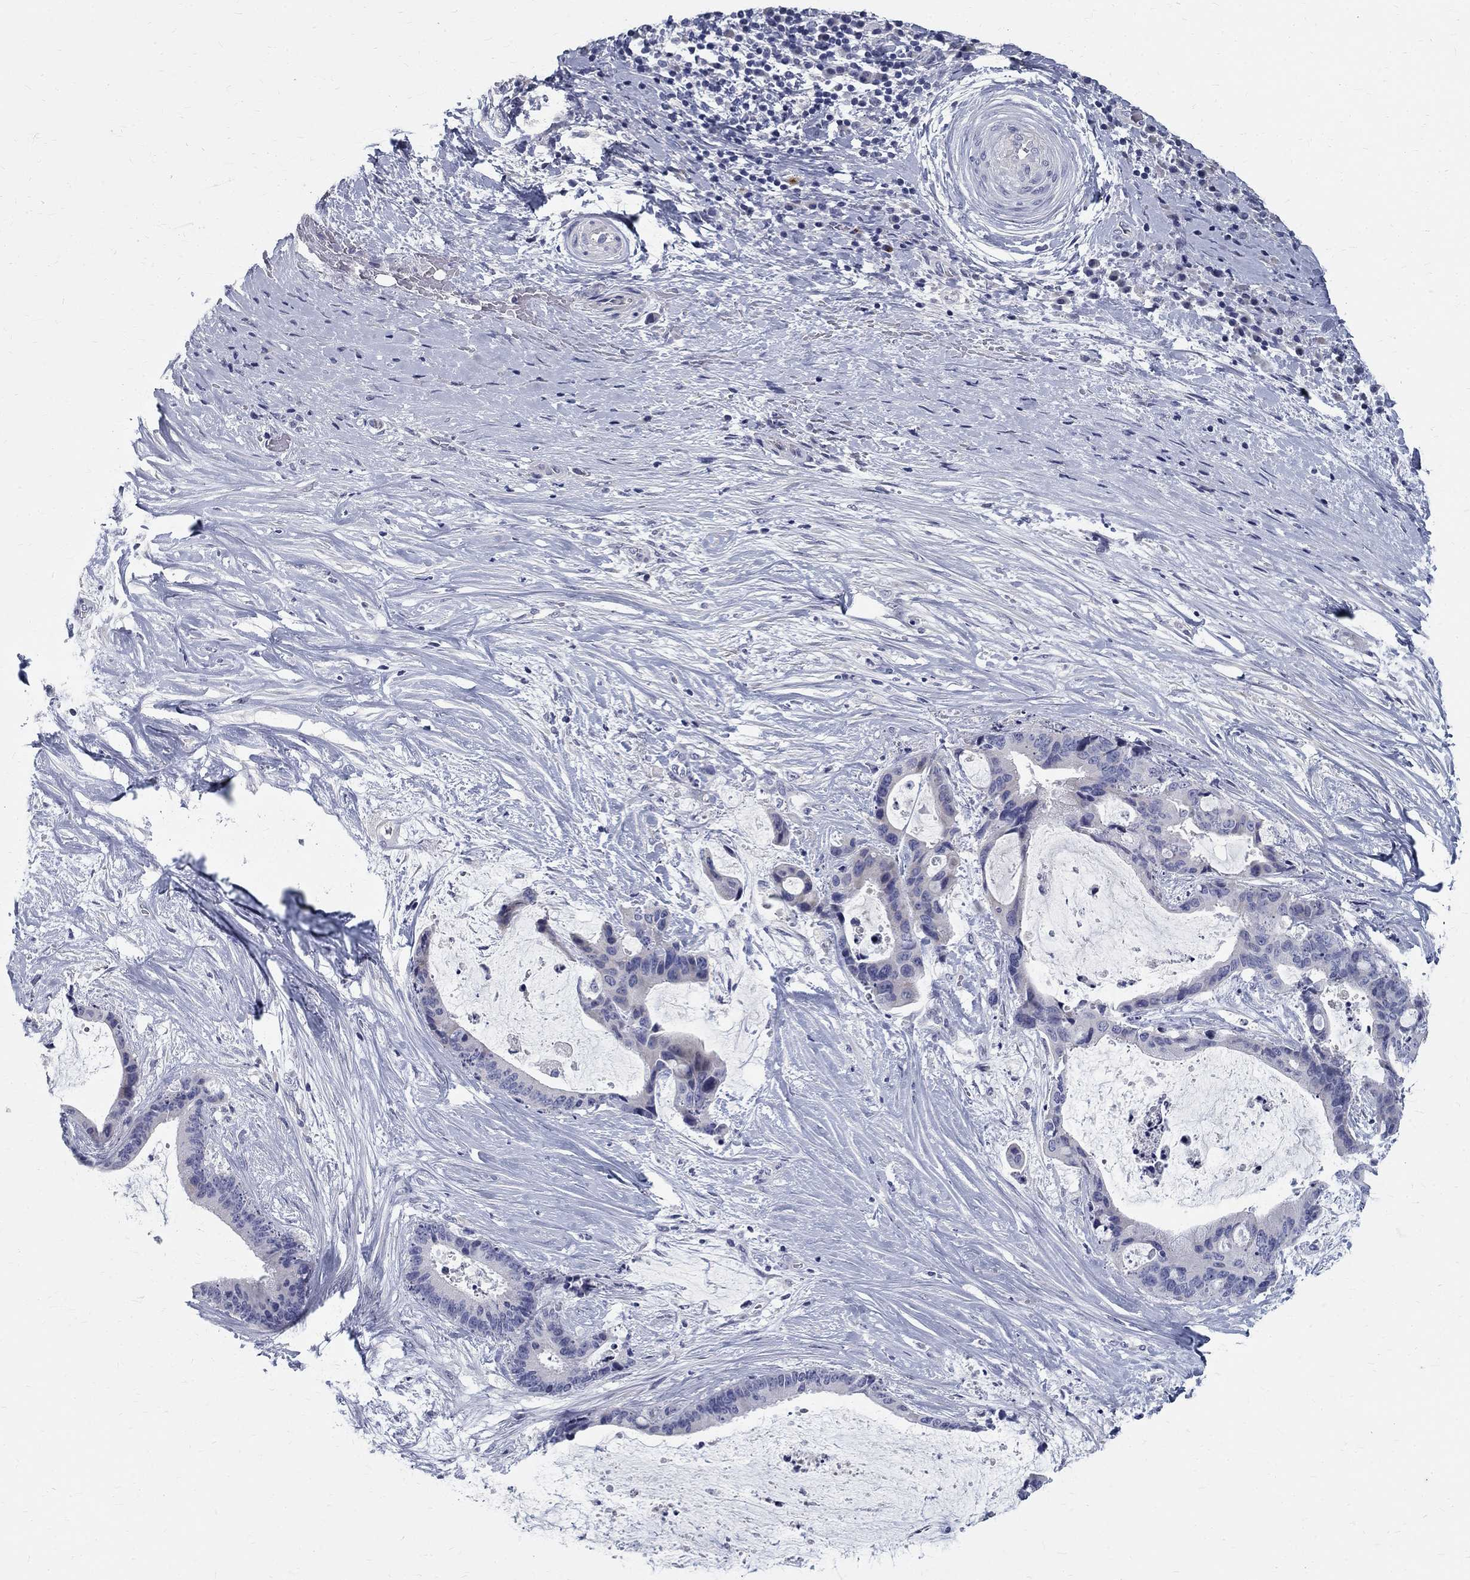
{"staining": {"intensity": "negative", "quantity": "none", "location": "none"}, "tissue": "liver cancer", "cell_type": "Tumor cells", "image_type": "cancer", "snomed": [{"axis": "morphology", "description": "Cholangiocarcinoma"}, {"axis": "topography", "description": "Liver"}], "caption": "This is an immunohistochemistry (IHC) photomicrograph of cholangiocarcinoma (liver). There is no staining in tumor cells.", "gene": "TGM4", "patient": {"sex": "female", "age": 73}}